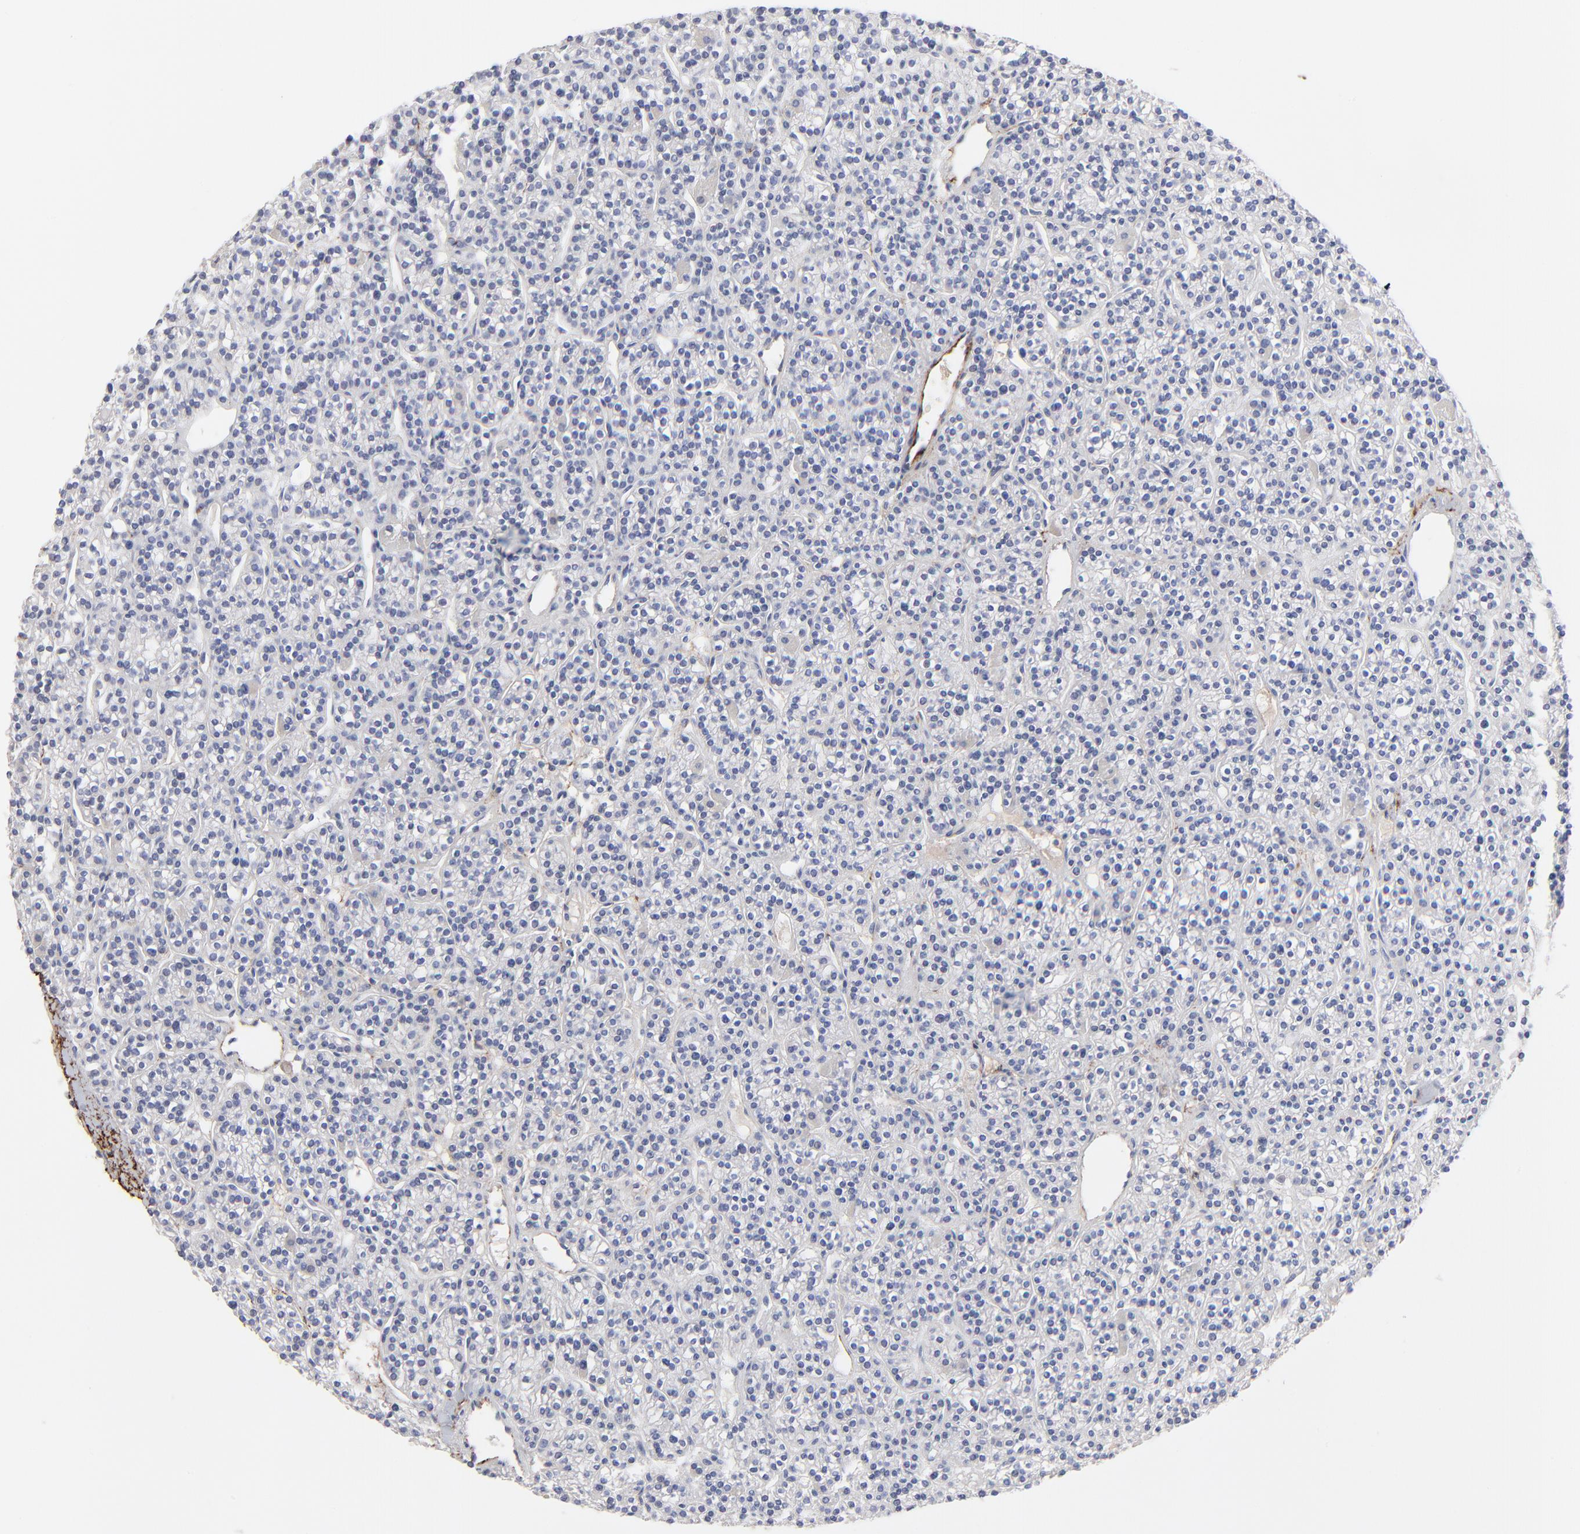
{"staining": {"intensity": "negative", "quantity": "none", "location": "none"}, "tissue": "parathyroid gland", "cell_type": "Glandular cells", "image_type": "normal", "snomed": [{"axis": "morphology", "description": "Normal tissue, NOS"}, {"axis": "topography", "description": "Parathyroid gland"}], "caption": "Human parathyroid gland stained for a protein using immunohistochemistry (IHC) exhibits no expression in glandular cells.", "gene": "FBLN2", "patient": {"sex": "female", "age": 50}}